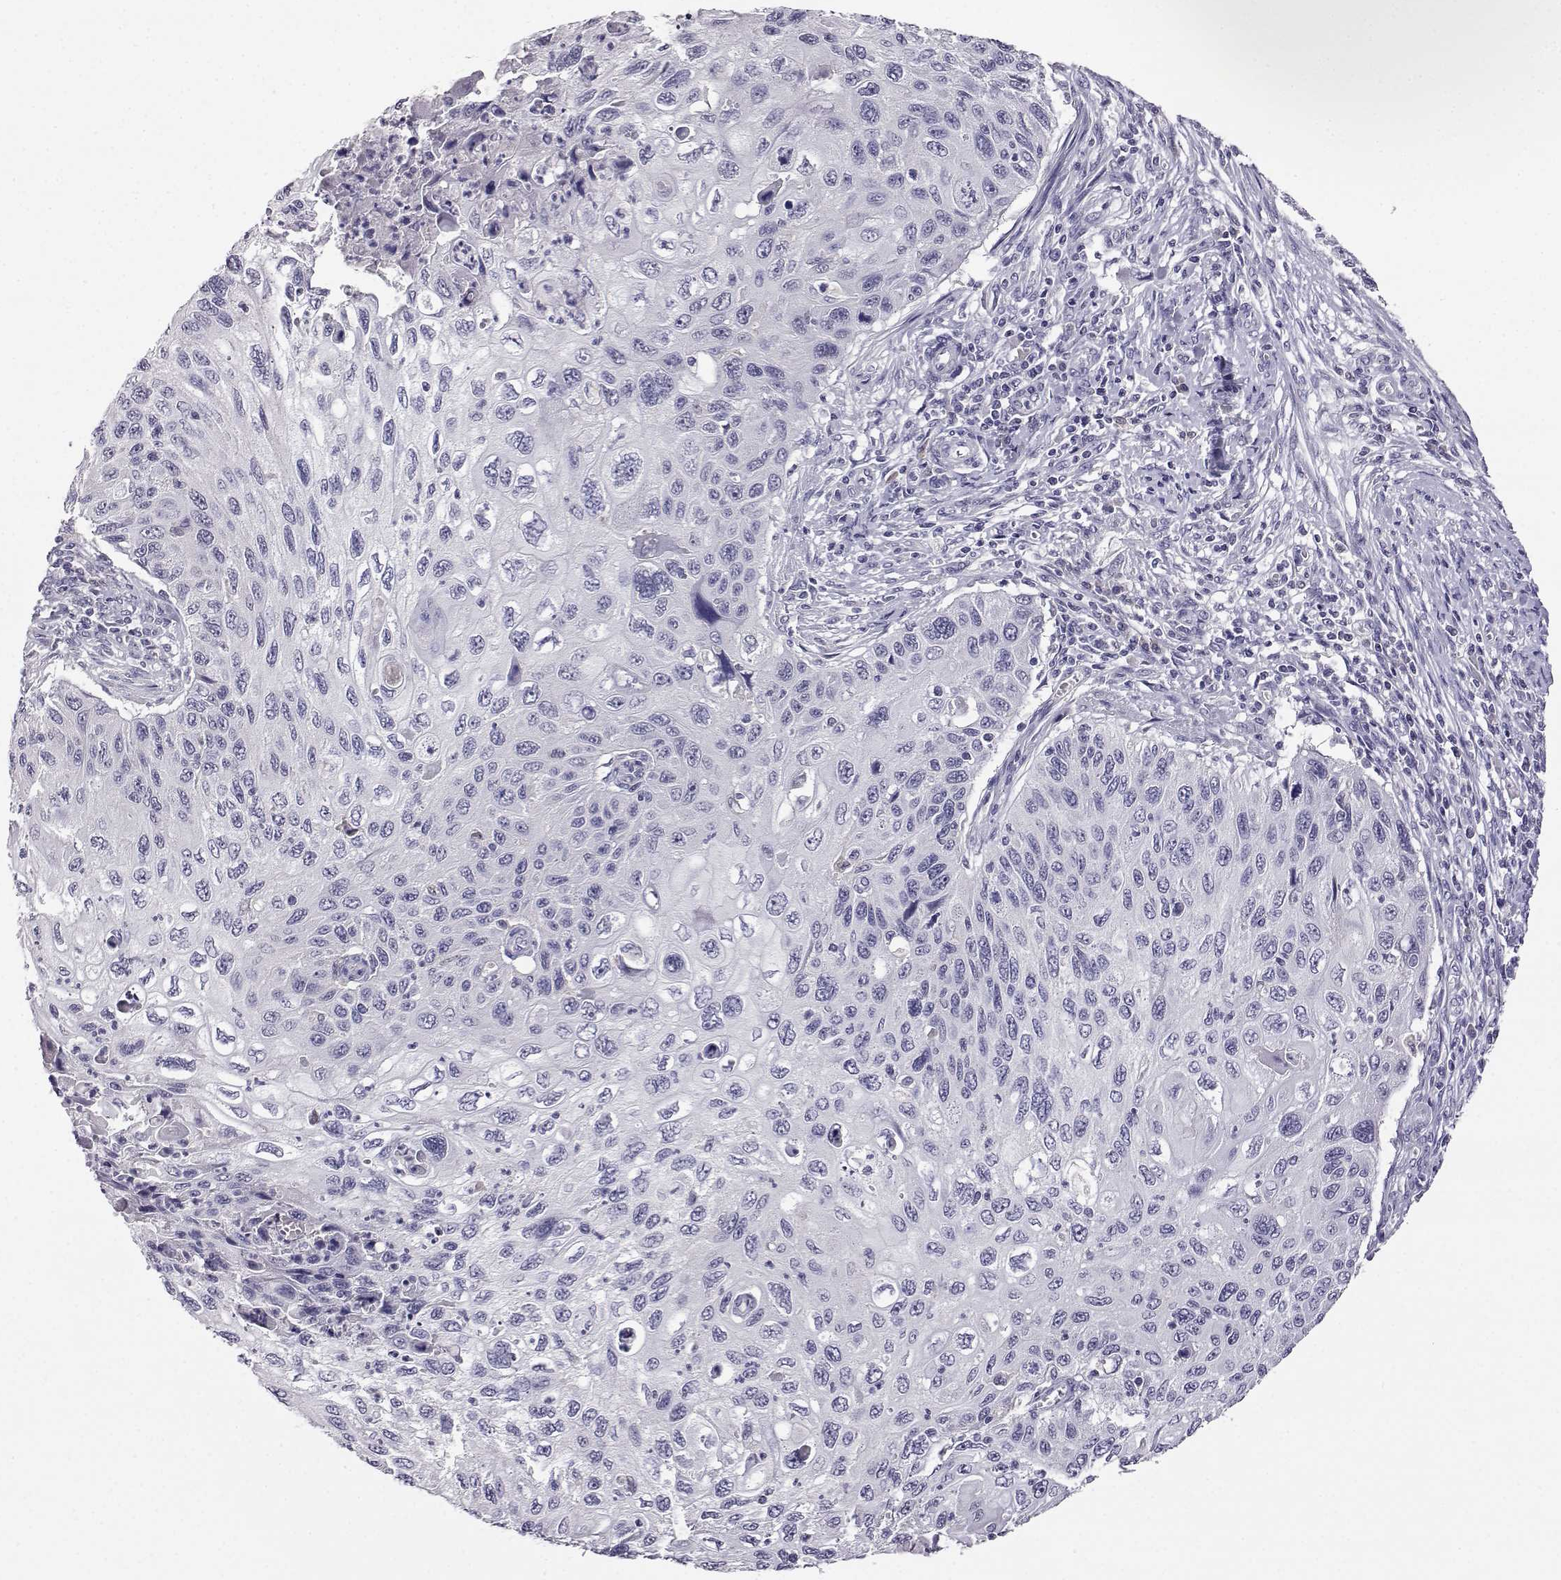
{"staining": {"intensity": "negative", "quantity": "none", "location": "none"}, "tissue": "cervical cancer", "cell_type": "Tumor cells", "image_type": "cancer", "snomed": [{"axis": "morphology", "description": "Squamous cell carcinoma, NOS"}, {"axis": "topography", "description": "Cervix"}], "caption": "A histopathology image of squamous cell carcinoma (cervical) stained for a protein reveals no brown staining in tumor cells. (Brightfield microscopy of DAB immunohistochemistry at high magnification).", "gene": "AKR1B1", "patient": {"sex": "female", "age": 70}}